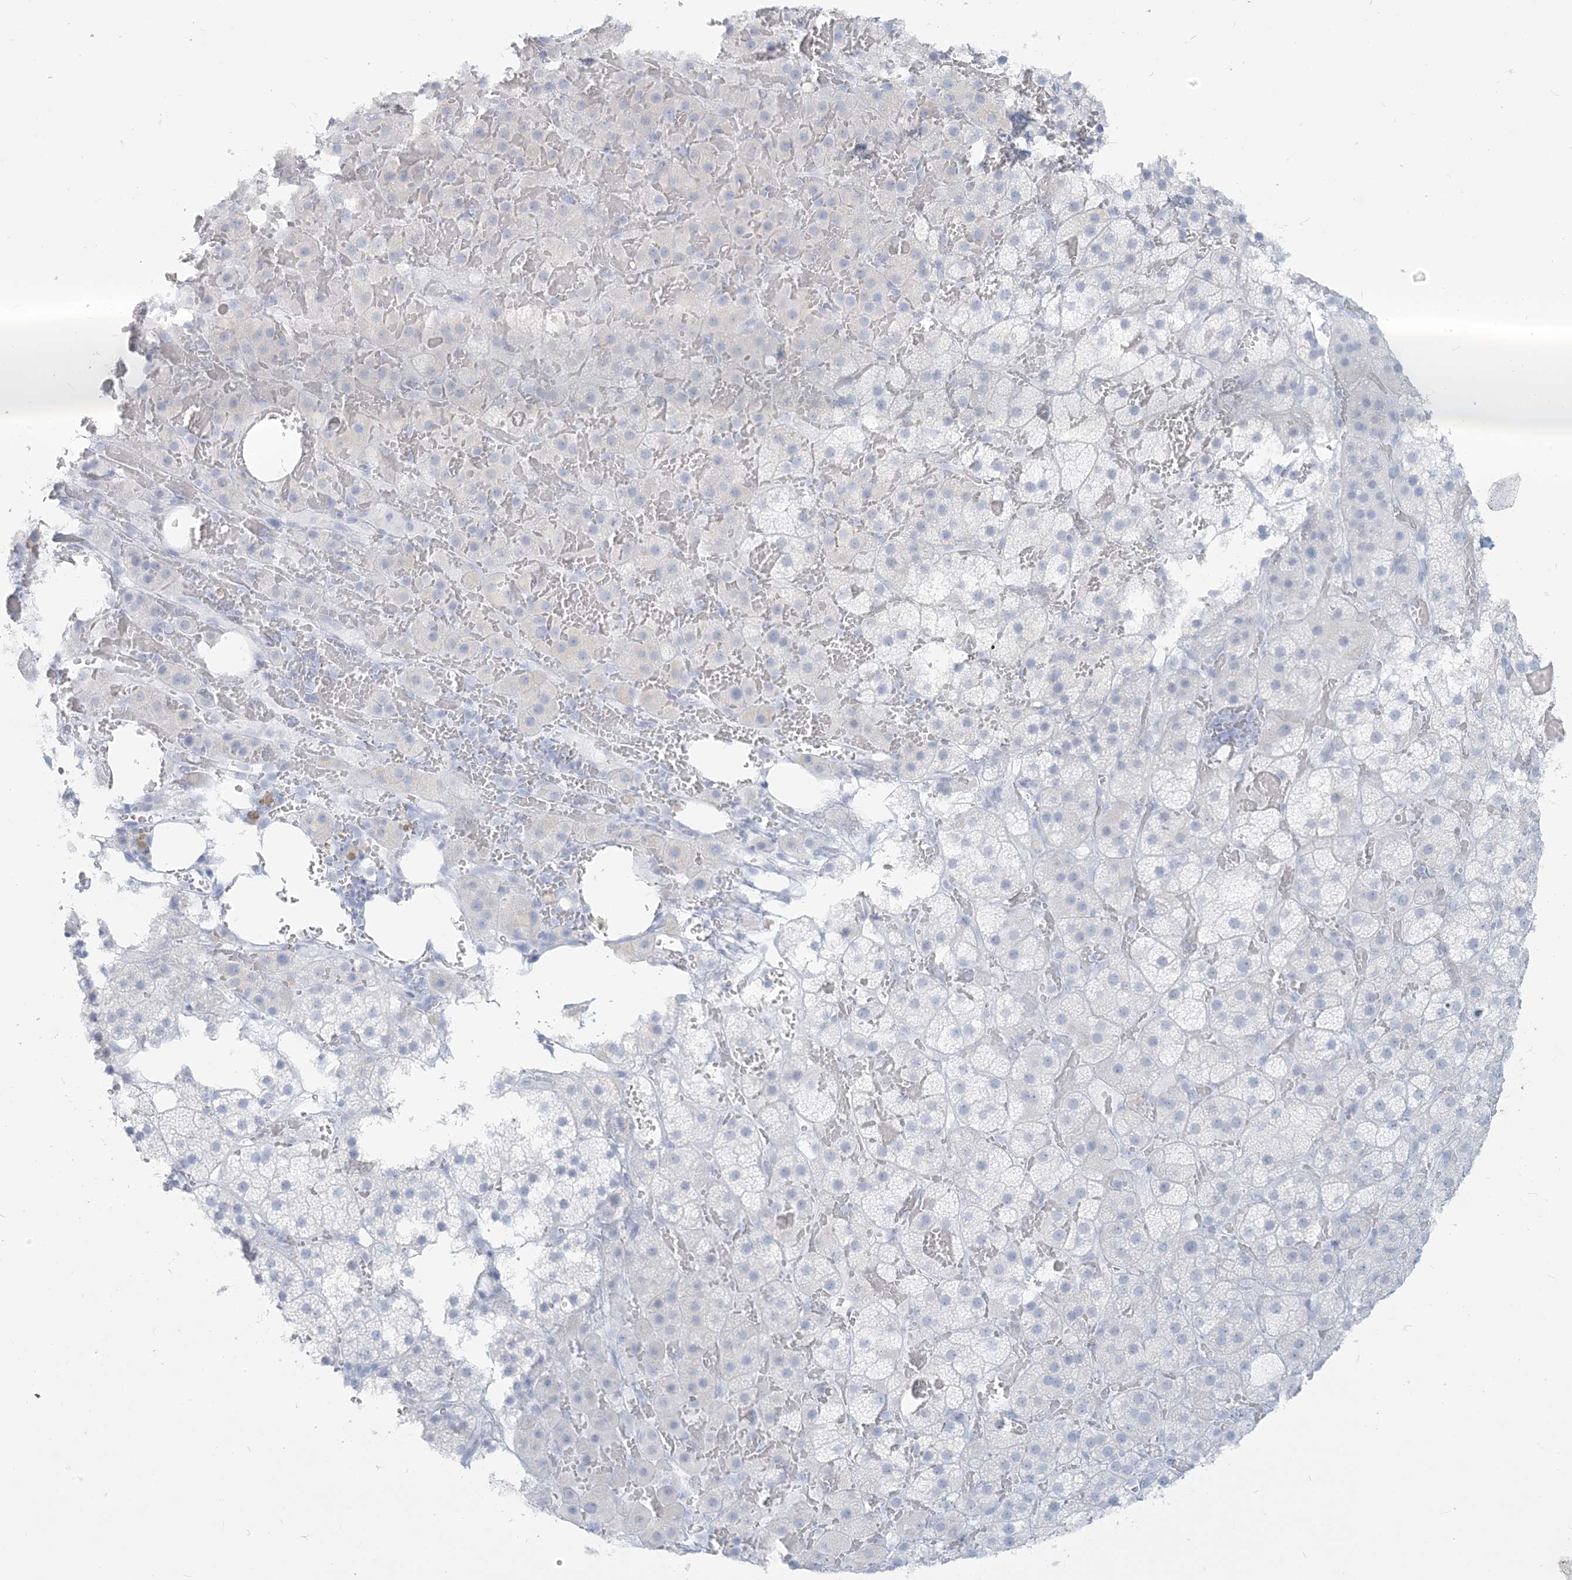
{"staining": {"intensity": "negative", "quantity": "none", "location": "none"}, "tissue": "adrenal gland", "cell_type": "Glandular cells", "image_type": "normal", "snomed": [{"axis": "morphology", "description": "Normal tissue, NOS"}, {"axis": "topography", "description": "Adrenal gland"}], "caption": "A high-resolution photomicrograph shows immunohistochemistry (IHC) staining of unremarkable adrenal gland, which displays no significant expression in glandular cells.", "gene": "HLA", "patient": {"sex": "female", "age": 59}}